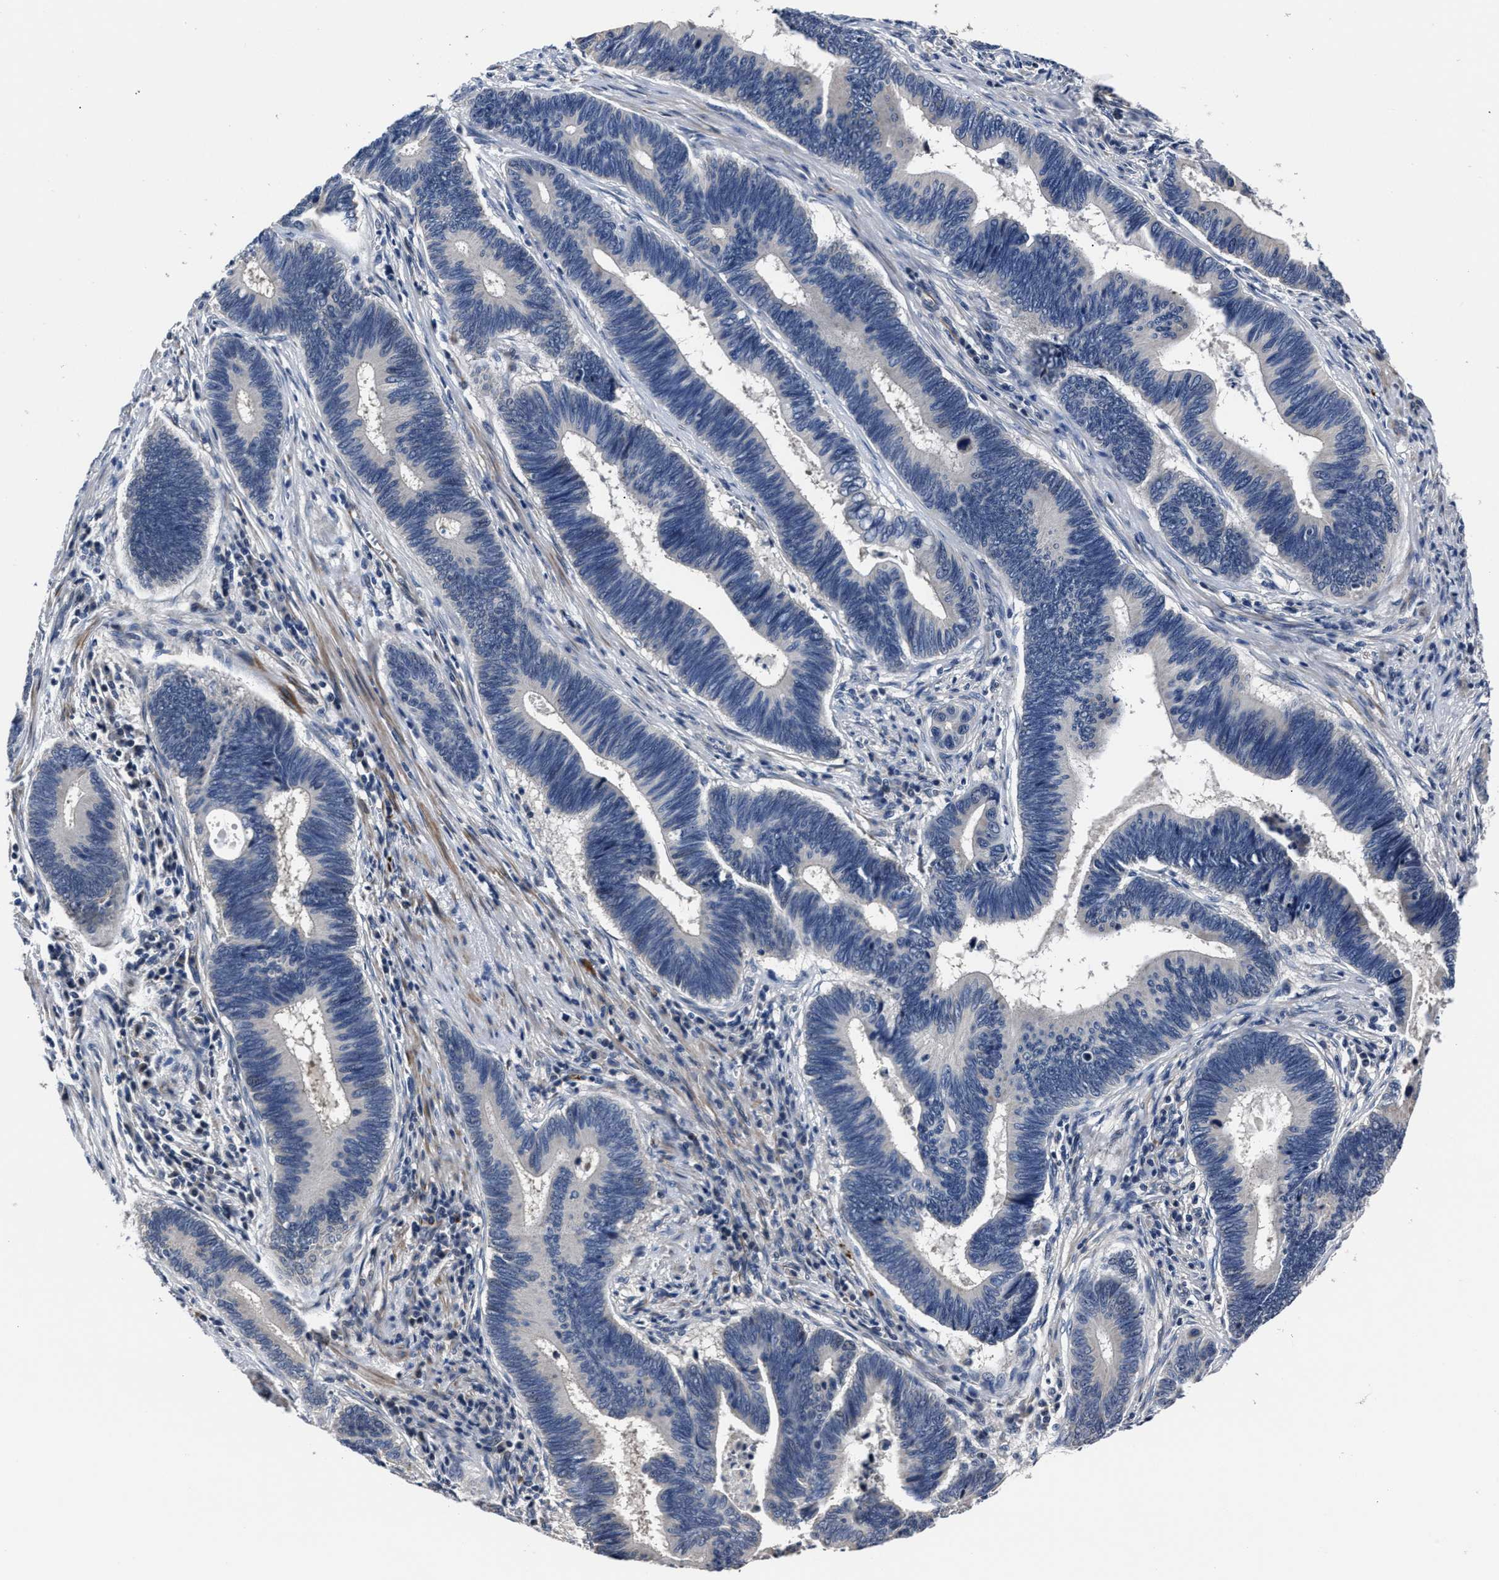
{"staining": {"intensity": "negative", "quantity": "none", "location": "none"}, "tissue": "pancreatic cancer", "cell_type": "Tumor cells", "image_type": "cancer", "snomed": [{"axis": "morphology", "description": "Adenocarcinoma, NOS"}, {"axis": "topography", "description": "Pancreas"}], "caption": "The IHC photomicrograph has no significant expression in tumor cells of pancreatic cancer (adenocarcinoma) tissue. Nuclei are stained in blue.", "gene": "RSBN1L", "patient": {"sex": "female", "age": 70}}